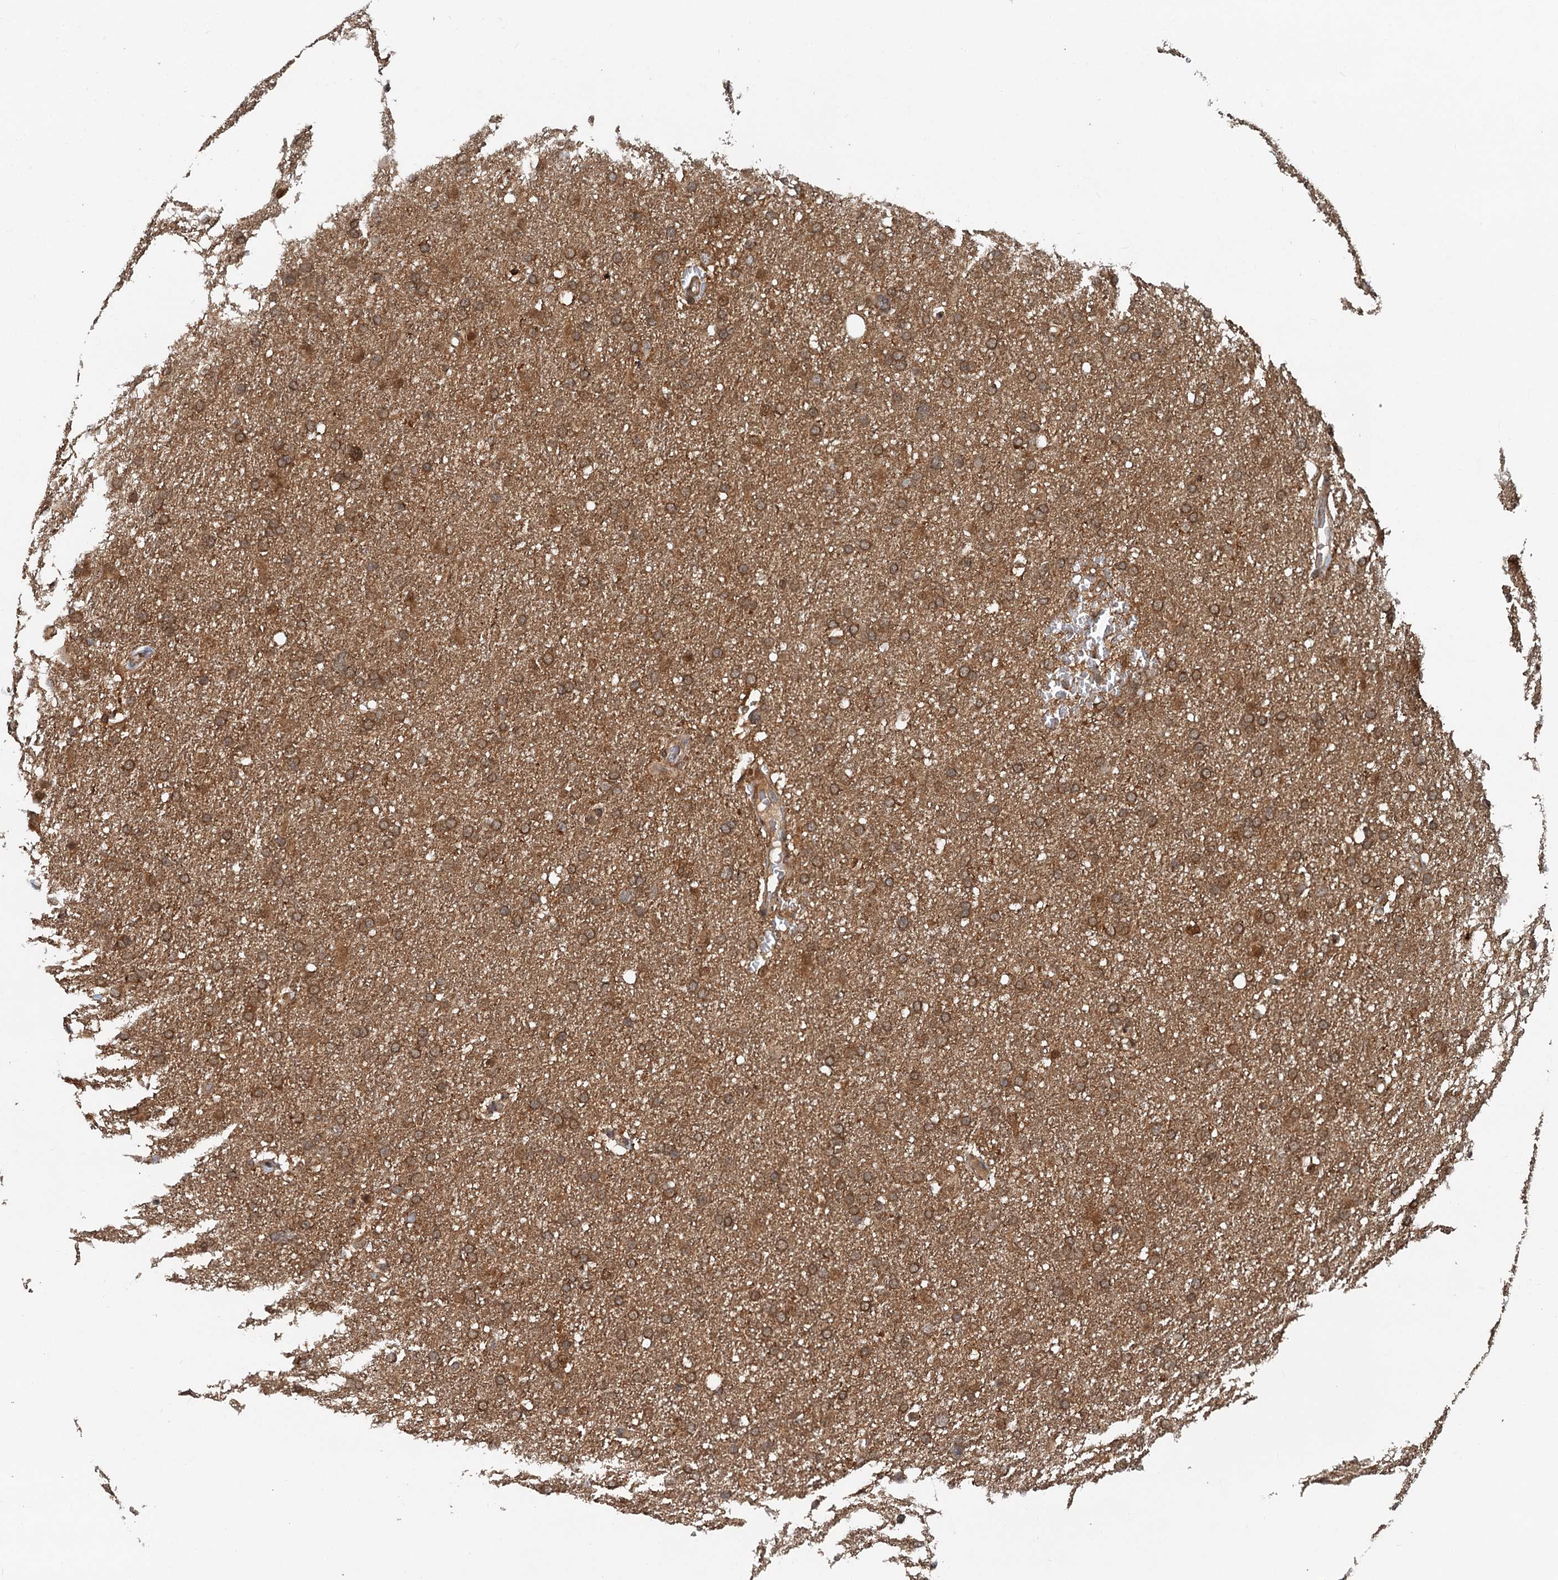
{"staining": {"intensity": "moderate", "quantity": ">75%", "location": "cytoplasmic/membranous"}, "tissue": "glioma", "cell_type": "Tumor cells", "image_type": "cancer", "snomed": [{"axis": "morphology", "description": "Glioma, malignant, High grade"}, {"axis": "topography", "description": "Cerebral cortex"}], "caption": "Immunohistochemical staining of human glioma exhibits medium levels of moderate cytoplasmic/membranous protein expression in approximately >75% of tumor cells.", "gene": "STUB1", "patient": {"sex": "female", "age": 36}}